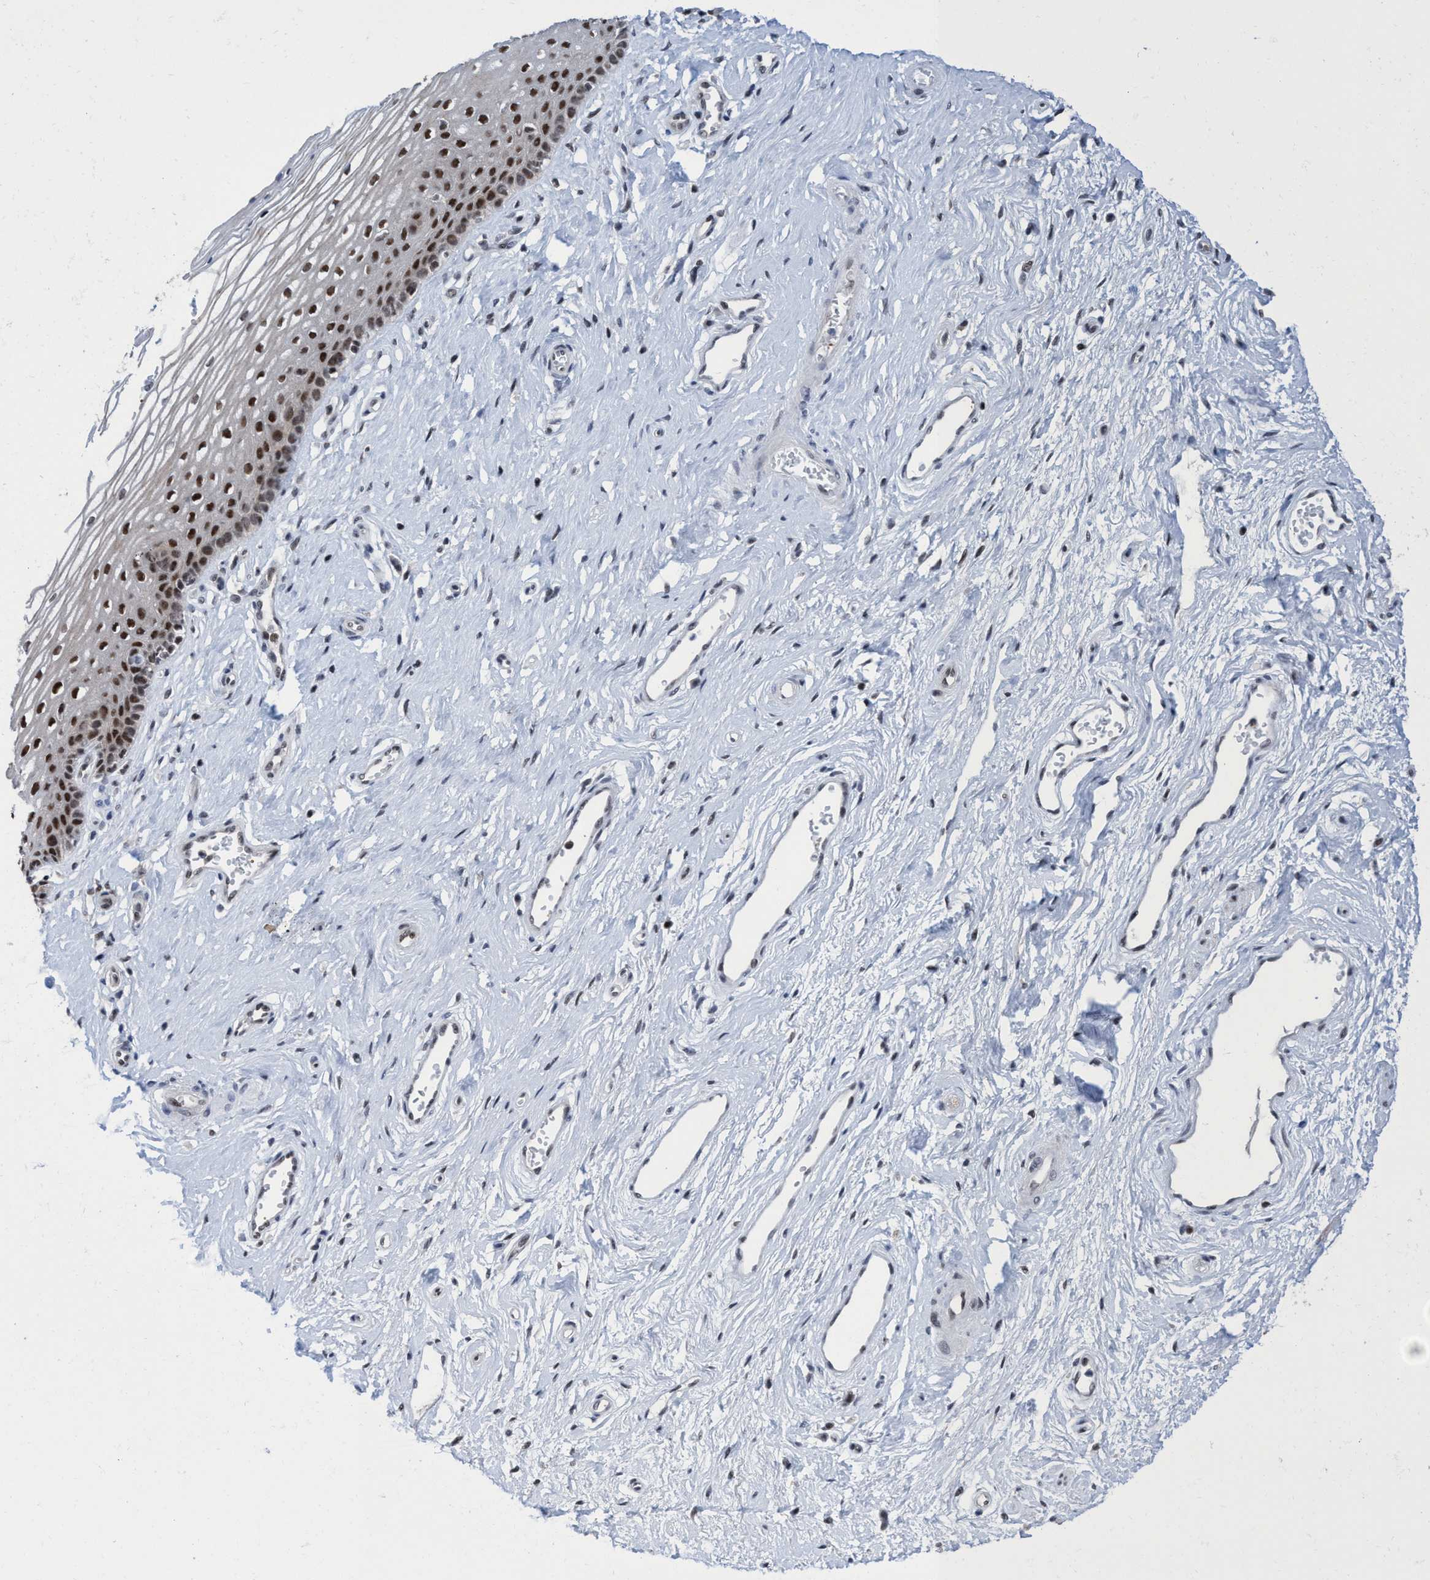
{"staining": {"intensity": "strong", "quantity": "25%-75%", "location": "nuclear"}, "tissue": "vagina", "cell_type": "Squamous epithelial cells", "image_type": "normal", "snomed": [{"axis": "morphology", "description": "Normal tissue, NOS"}, {"axis": "topography", "description": "Vagina"}], "caption": "A photomicrograph showing strong nuclear staining in approximately 25%-75% of squamous epithelial cells in unremarkable vagina, as visualized by brown immunohistochemical staining.", "gene": "C9orf78", "patient": {"sex": "female", "age": 46}}